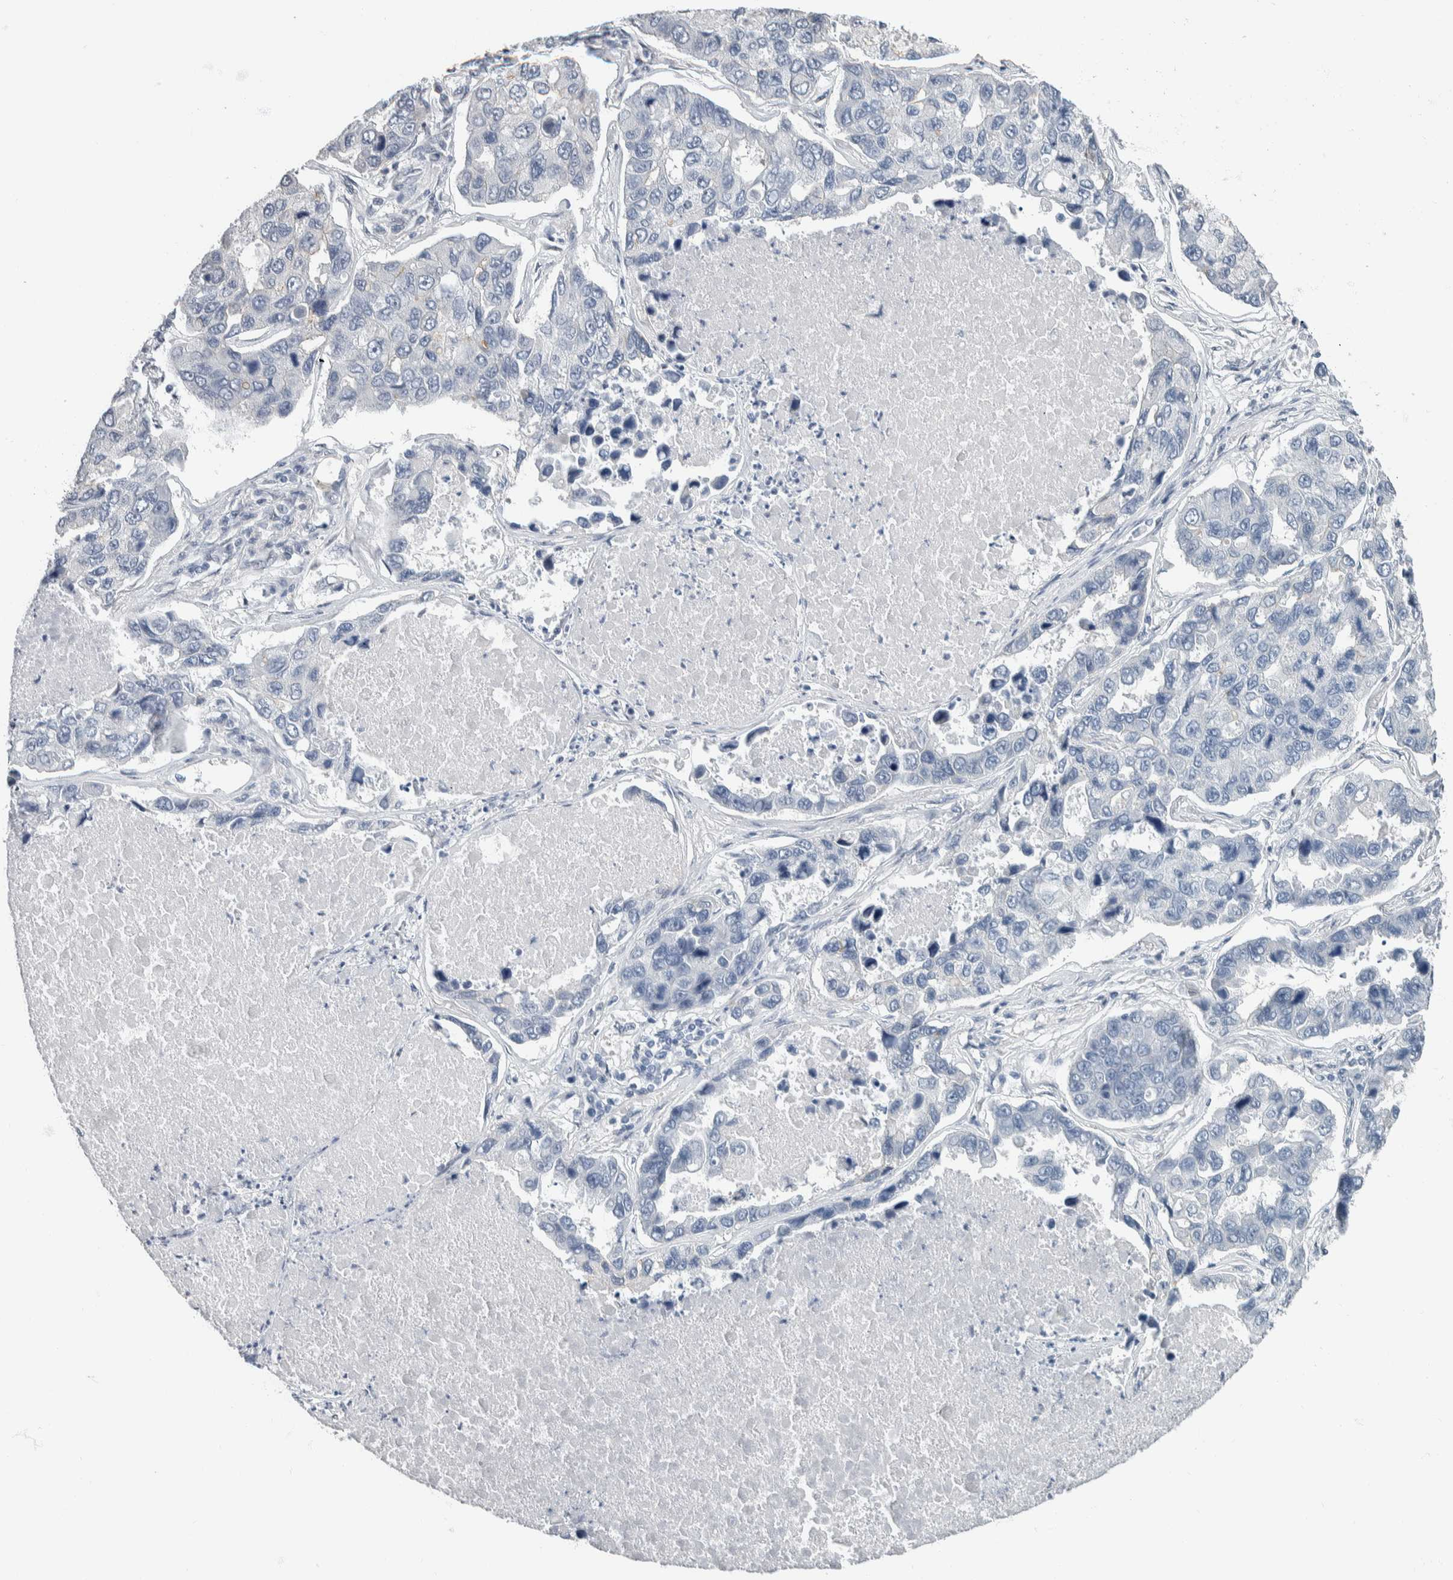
{"staining": {"intensity": "negative", "quantity": "none", "location": "none"}, "tissue": "lung cancer", "cell_type": "Tumor cells", "image_type": "cancer", "snomed": [{"axis": "morphology", "description": "Adenocarcinoma, NOS"}, {"axis": "topography", "description": "Lung"}], "caption": "This is an IHC micrograph of lung adenocarcinoma. There is no positivity in tumor cells.", "gene": "NEFM", "patient": {"sex": "male", "age": 64}}